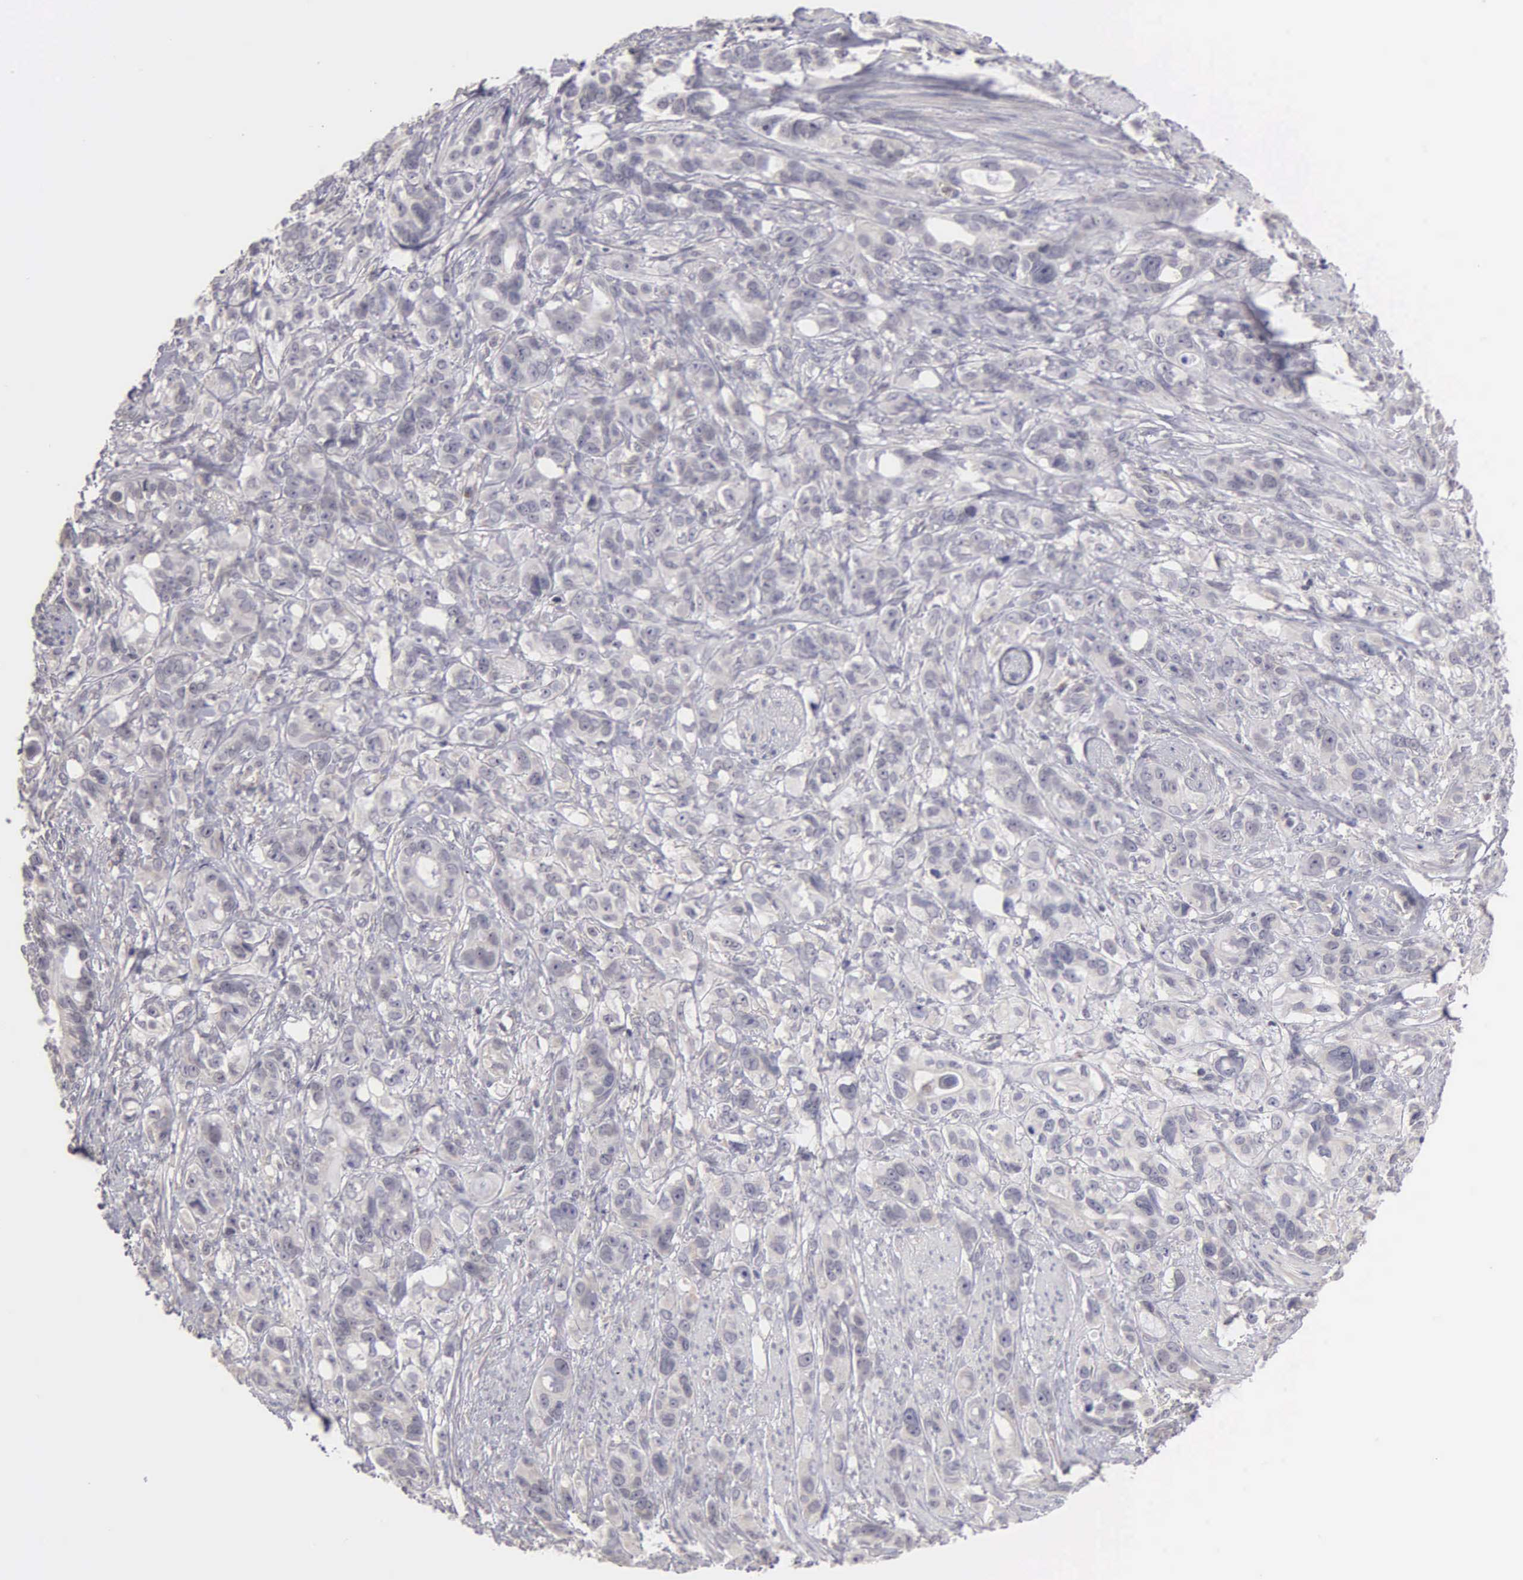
{"staining": {"intensity": "negative", "quantity": "none", "location": "none"}, "tissue": "stomach cancer", "cell_type": "Tumor cells", "image_type": "cancer", "snomed": [{"axis": "morphology", "description": "Adenocarcinoma, NOS"}, {"axis": "topography", "description": "Stomach, upper"}], "caption": "This is an IHC micrograph of human stomach cancer (adenocarcinoma). There is no positivity in tumor cells.", "gene": "BRD1", "patient": {"sex": "male", "age": 47}}